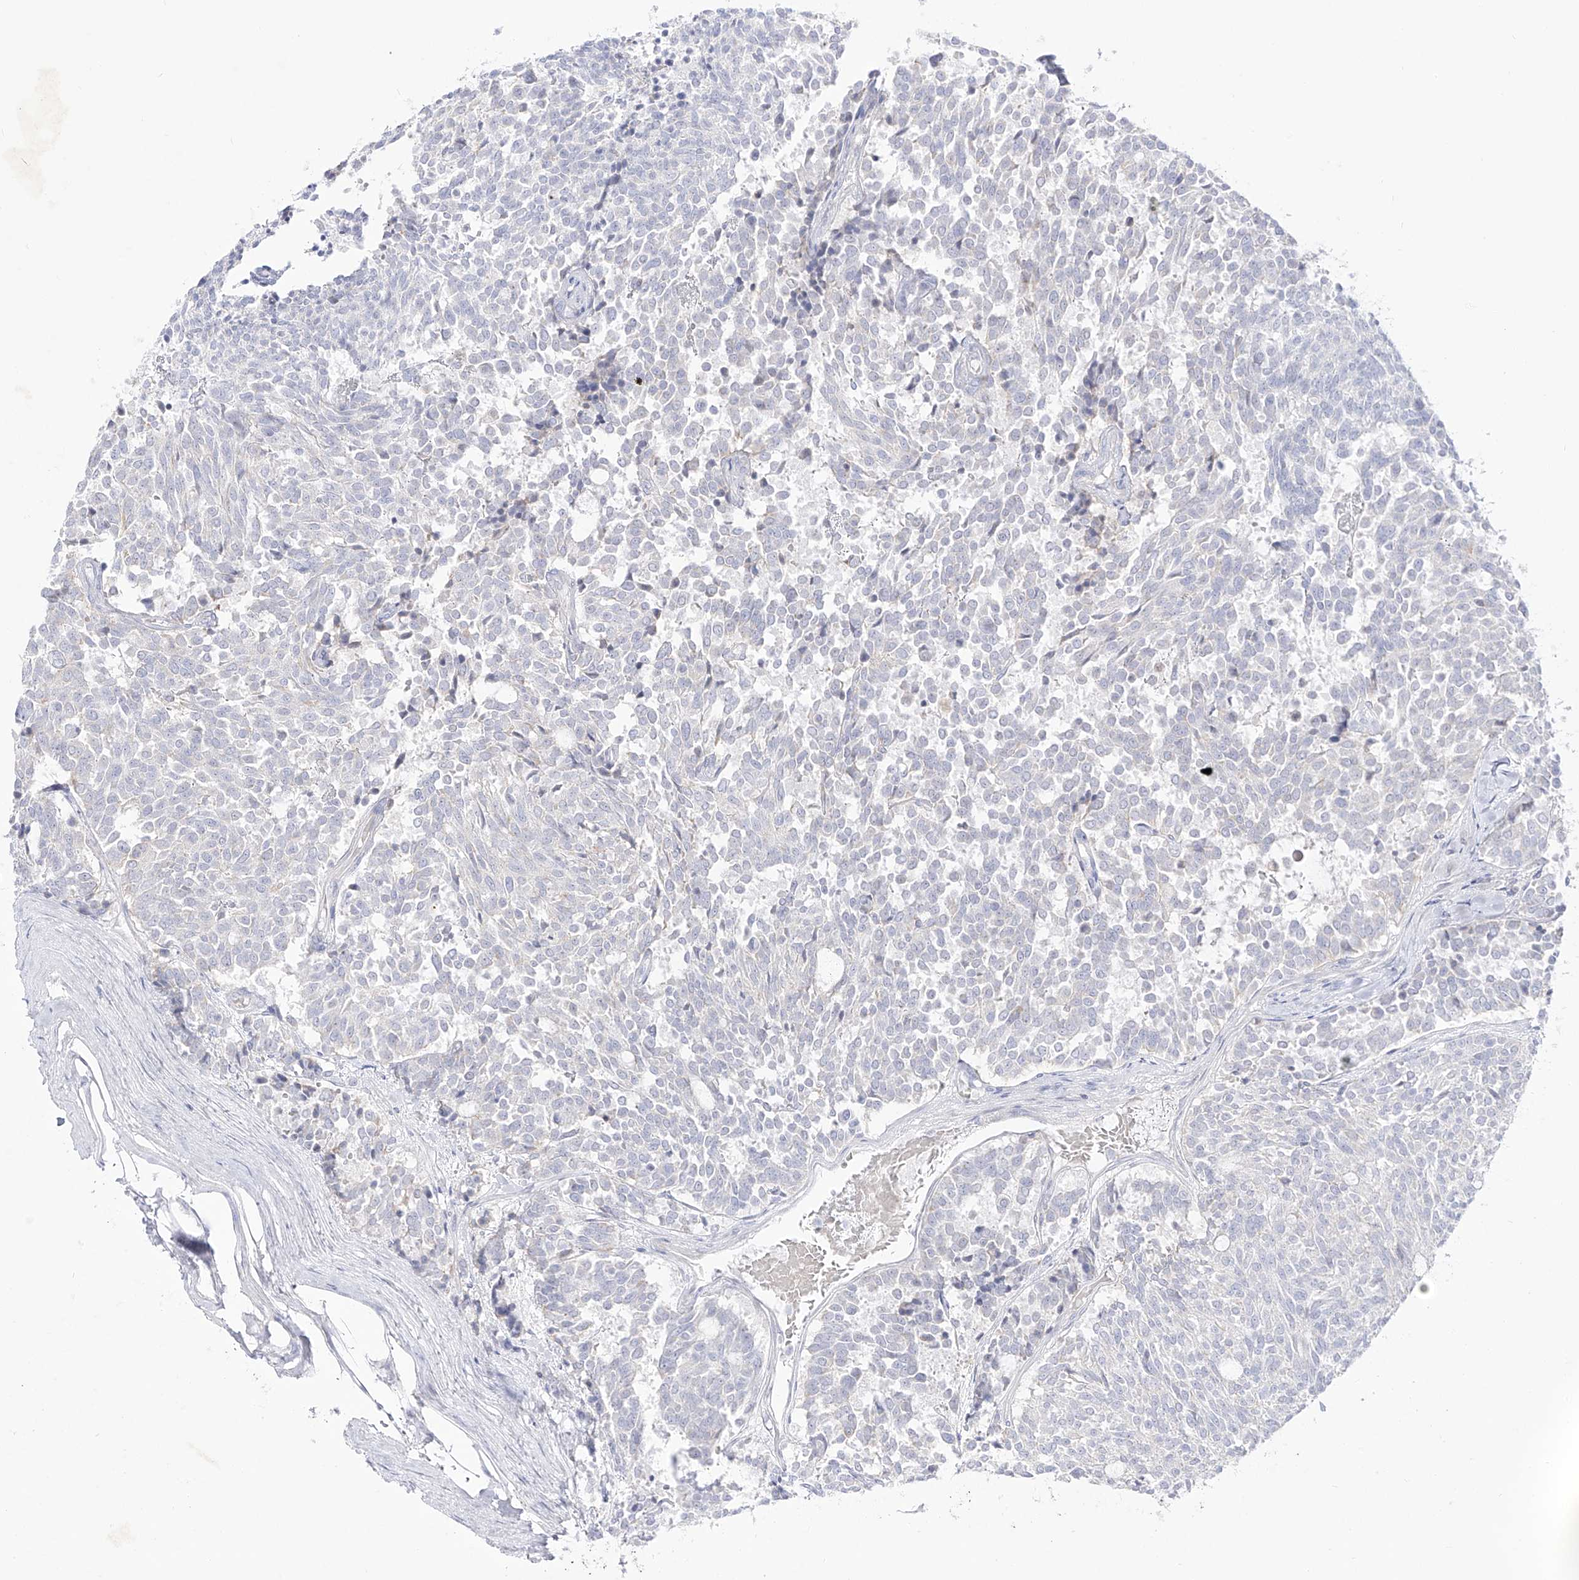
{"staining": {"intensity": "negative", "quantity": "none", "location": "none"}, "tissue": "carcinoid", "cell_type": "Tumor cells", "image_type": "cancer", "snomed": [{"axis": "morphology", "description": "Carcinoid, malignant, NOS"}, {"axis": "topography", "description": "Pancreas"}], "caption": "Immunohistochemistry image of neoplastic tissue: carcinoid stained with DAB (3,3'-diaminobenzidine) shows no significant protein expression in tumor cells.", "gene": "DMKN", "patient": {"sex": "female", "age": 54}}